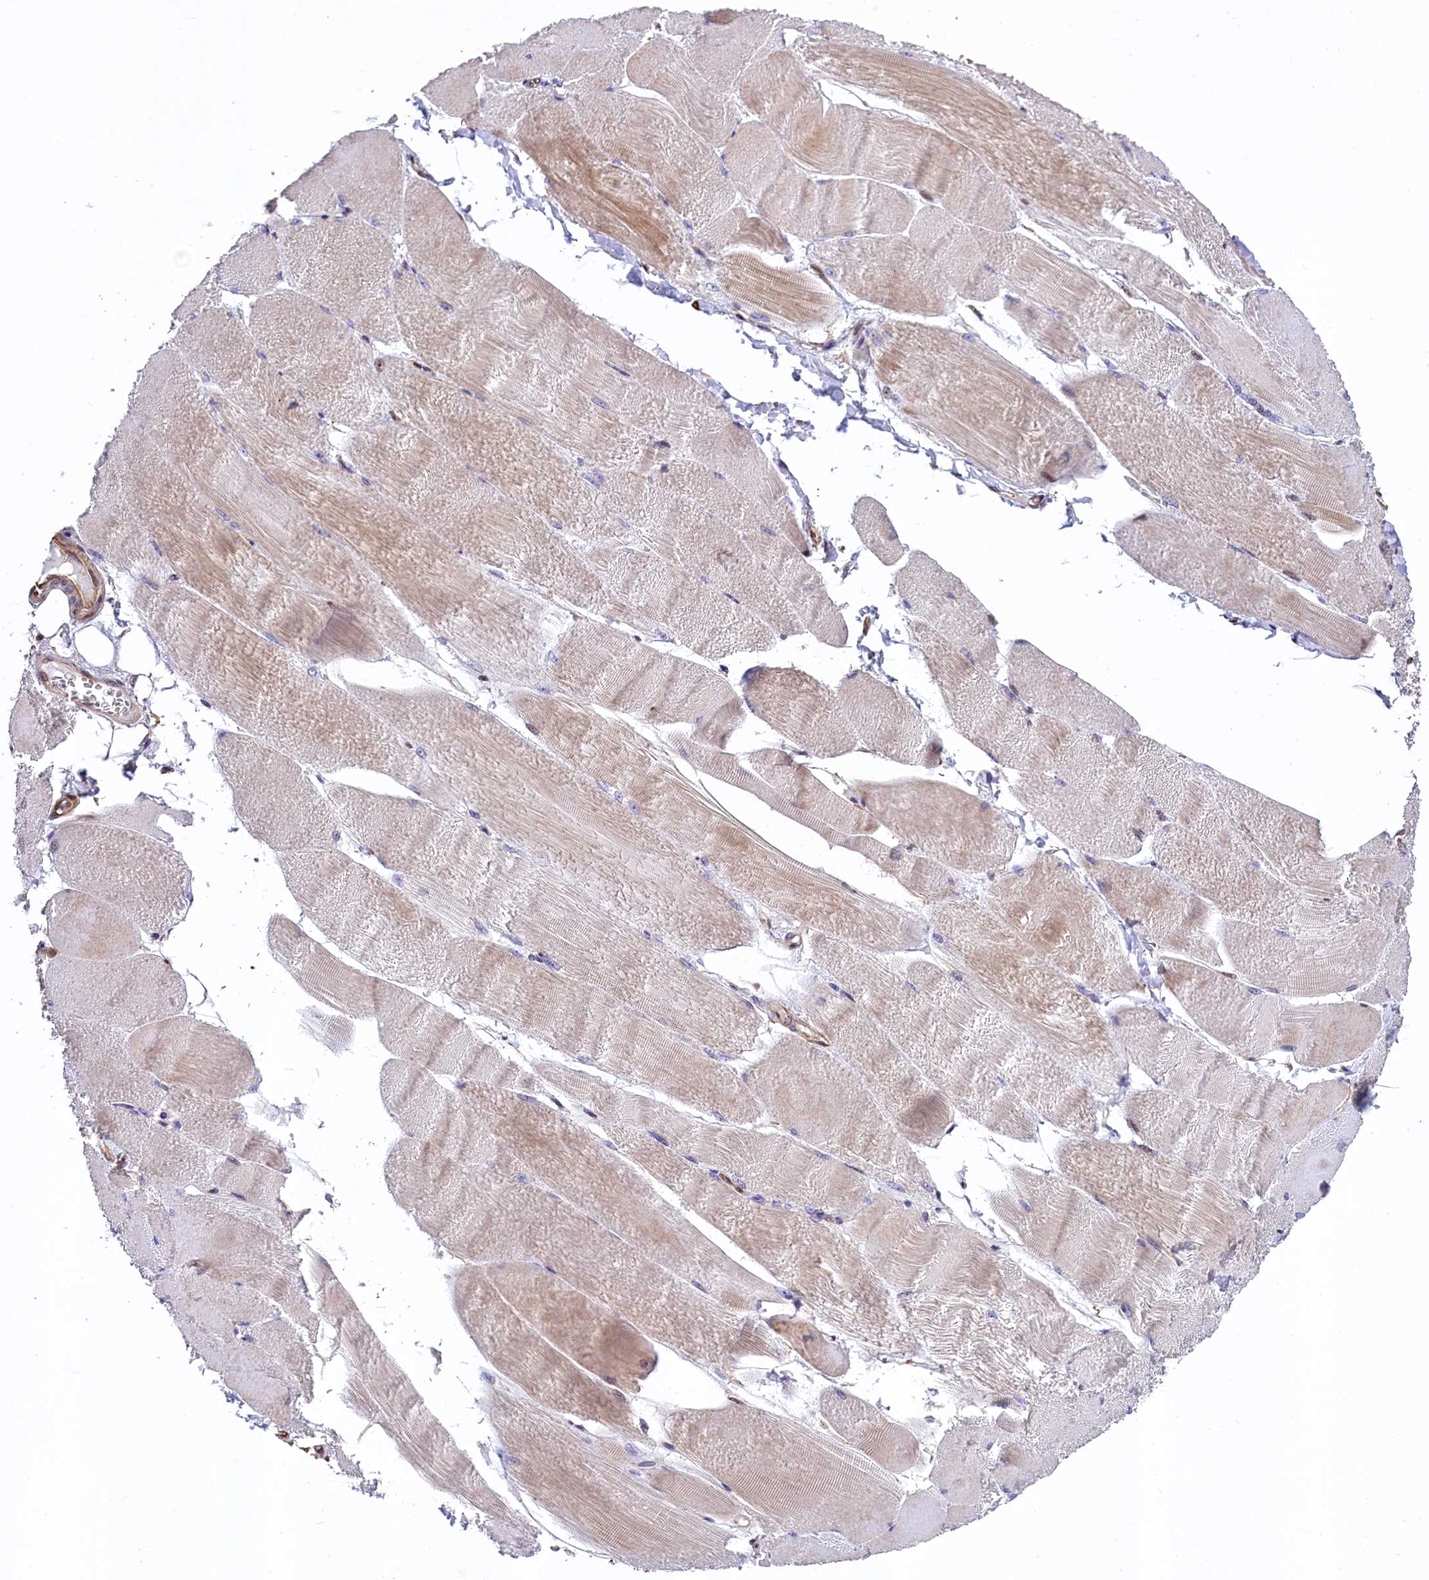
{"staining": {"intensity": "weak", "quantity": "25%-75%", "location": "cytoplasmic/membranous"}, "tissue": "skeletal muscle", "cell_type": "Myocytes", "image_type": "normal", "snomed": [{"axis": "morphology", "description": "Normal tissue, NOS"}, {"axis": "morphology", "description": "Basal cell carcinoma"}, {"axis": "topography", "description": "Skeletal muscle"}], "caption": "Protein staining by immunohistochemistry shows weak cytoplasmic/membranous expression in about 25%-75% of myocytes in unremarkable skeletal muscle.", "gene": "TGDS", "patient": {"sex": "female", "age": 64}}